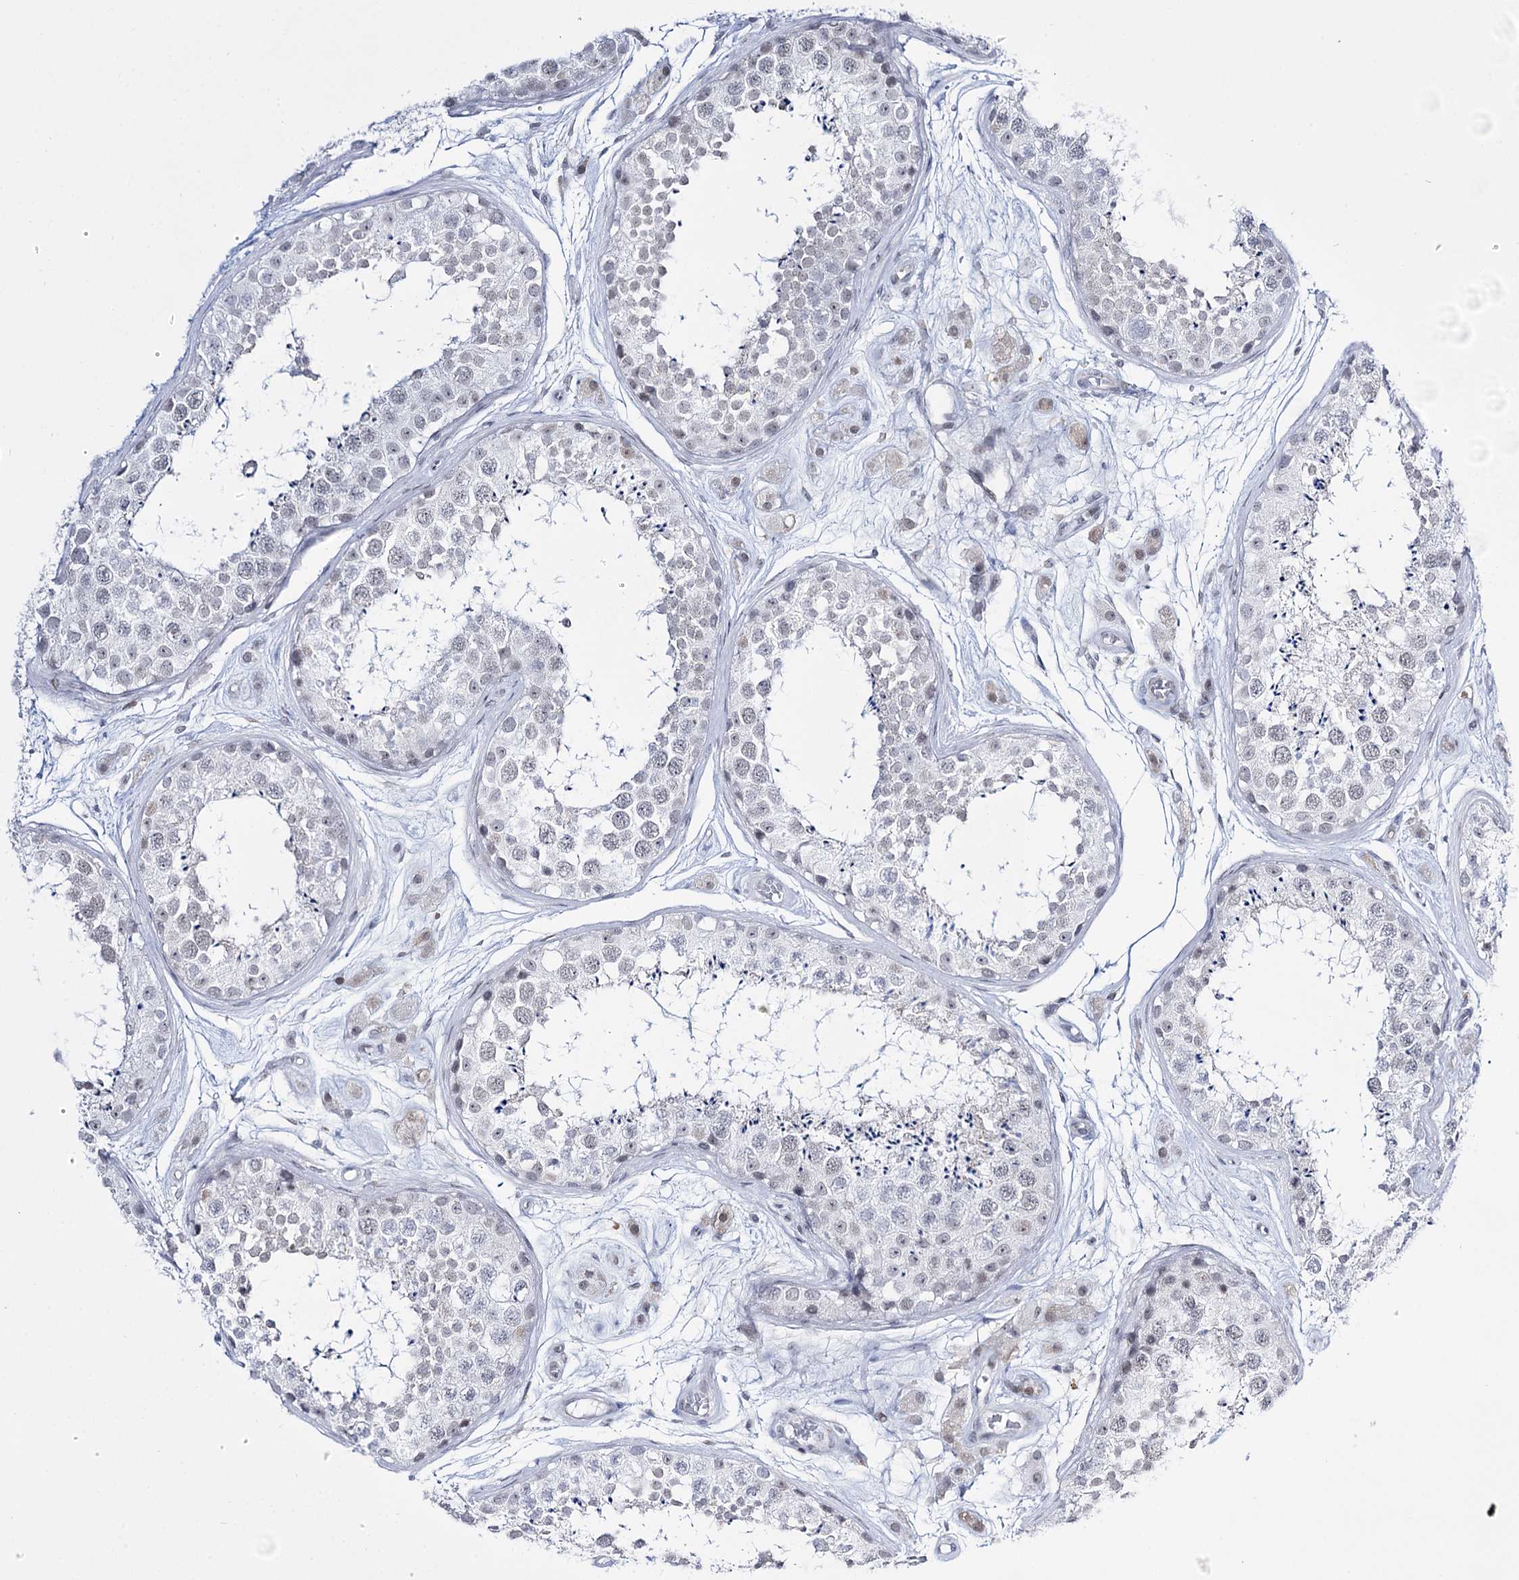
{"staining": {"intensity": "negative", "quantity": "none", "location": "none"}, "tissue": "testis", "cell_type": "Cells in seminiferous ducts", "image_type": "normal", "snomed": [{"axis": "morphology", "description": "Normal tissue, NOS"}, {"axis": "topography", "description": "Testis"}], "caption": "Protein analysis of benign testis reveals no significant staining in cells in seminiferous ducts.", "gene": "RBM15B", "patient": {"sex": "male", "age": 25}}